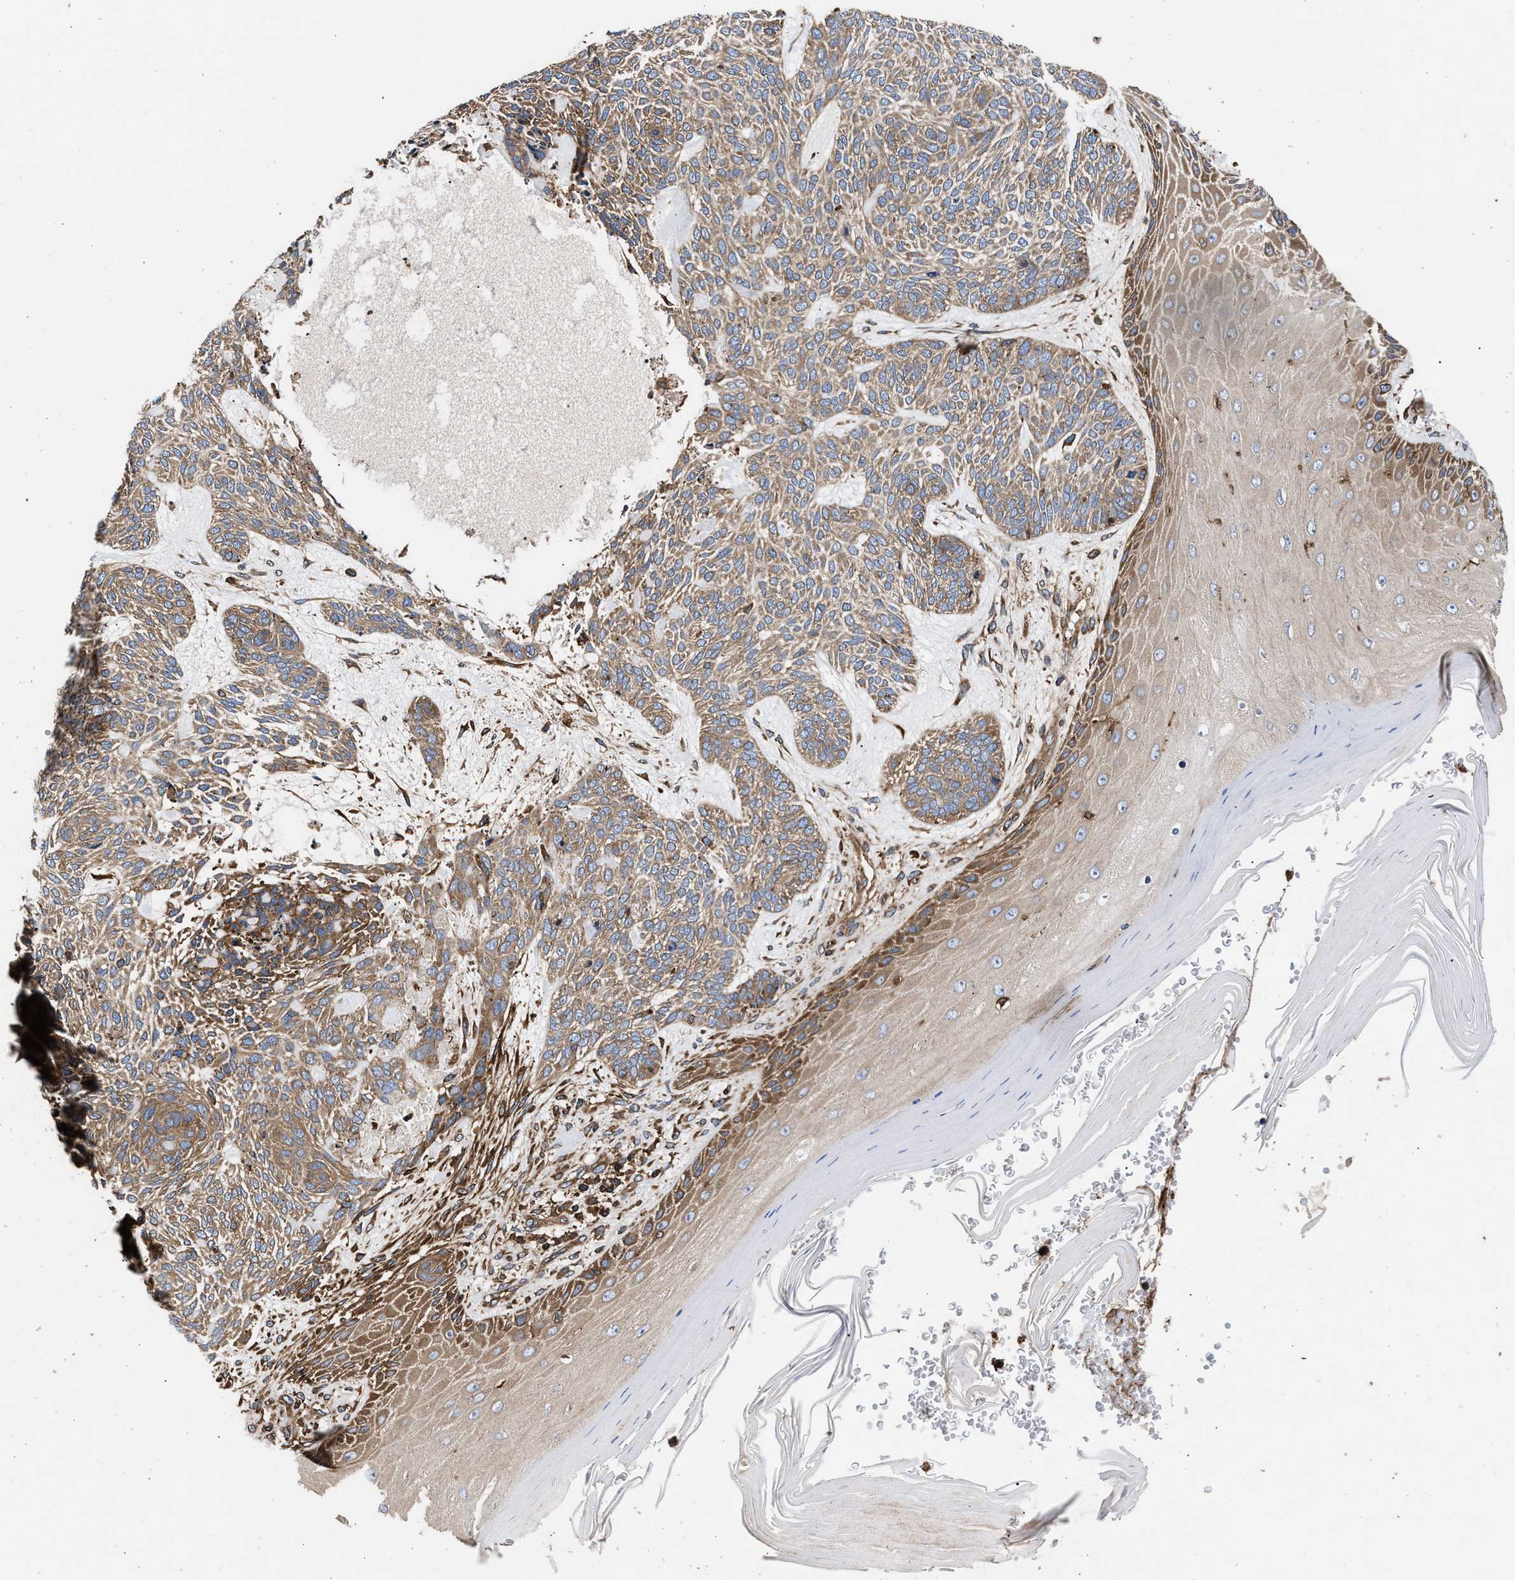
{"staining": {"intensity": "moderate", "quantity": ">75%", "location": "cytoplasmic/membranous"}, "tissue": "skin cancer", "cell_type": "Tumor cells", "image_type": "cancer", "snomed": [{"axis": "morphology", "description": "Basal cell carcinoma"}, {"axis": "topography", "description": "Skin"}], "caption": "Skin cancer (basal cell carcinoma) tissue shows moderate cytoplasmic/membranous expression in about >75% of tumor cells", "gene": "KYAT1", "patient": {"sex": "male", "age": 55}}